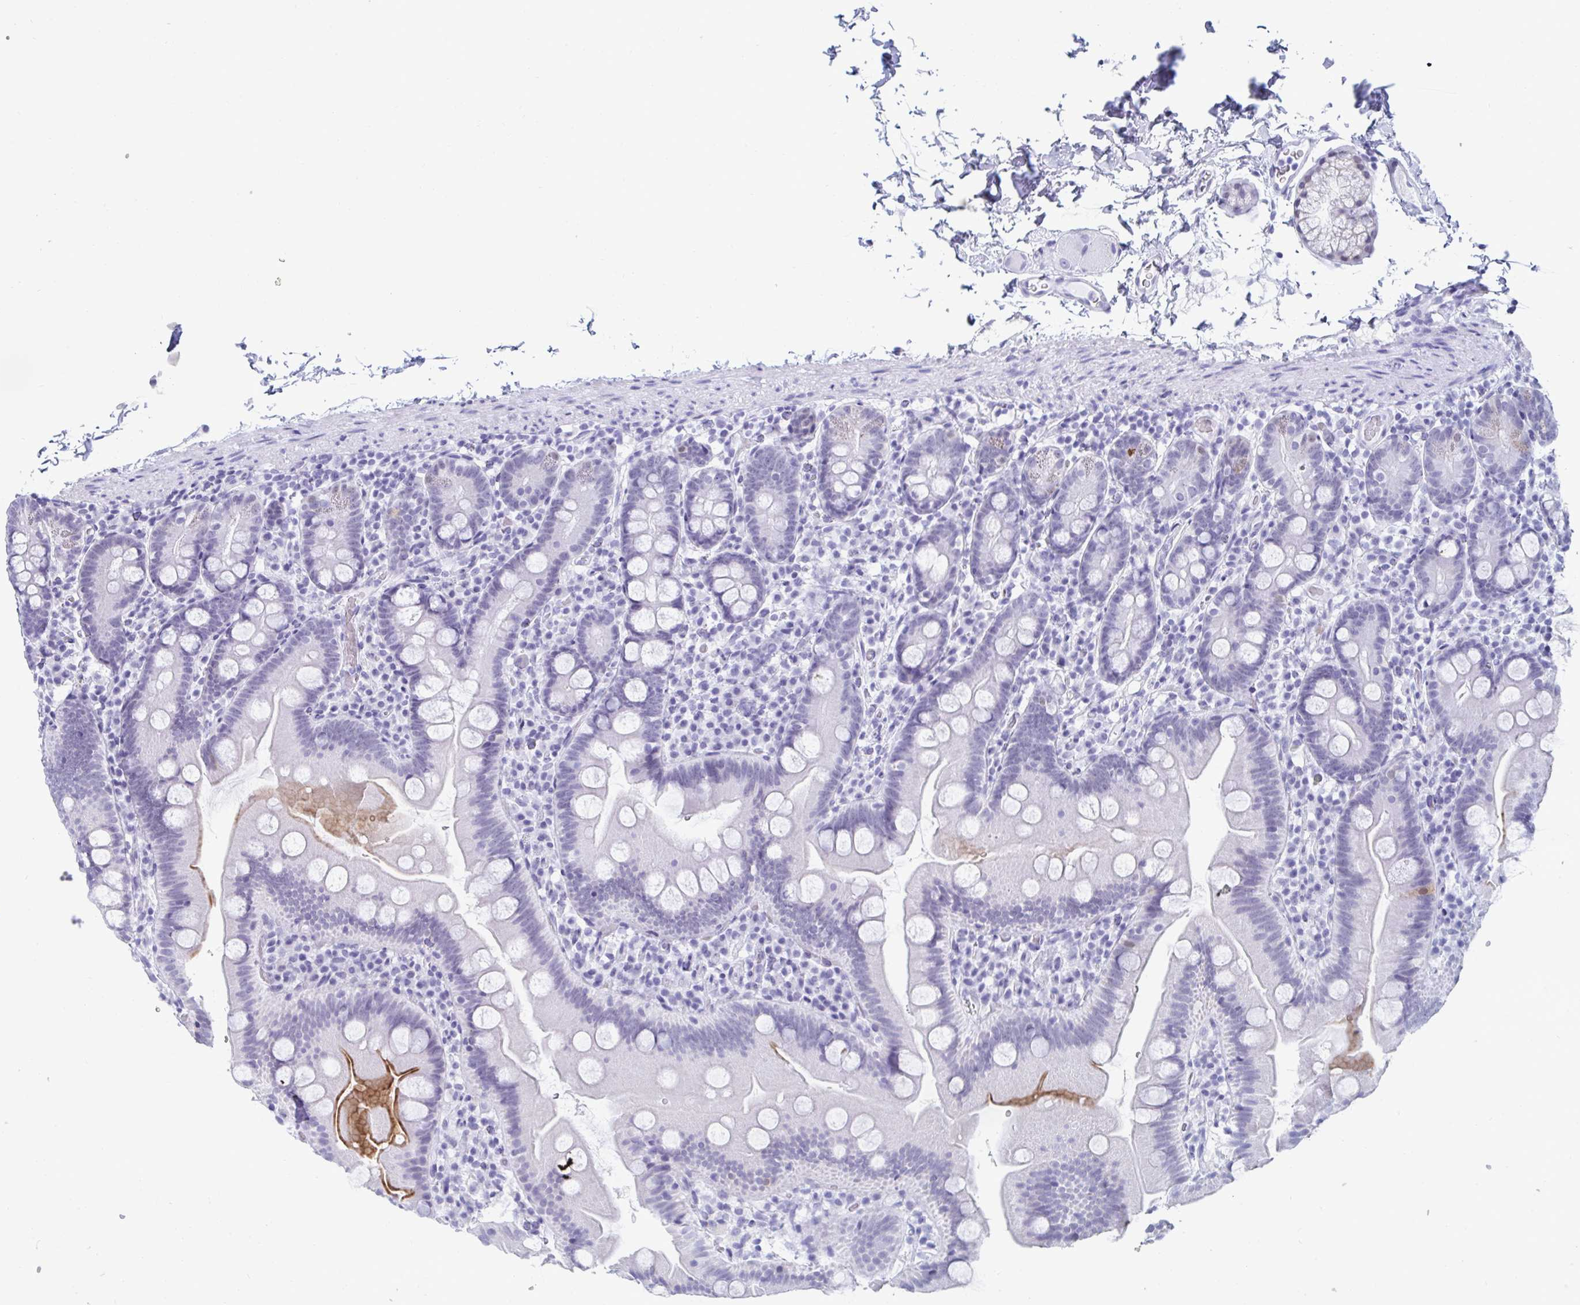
{"staining": {"intensity": "moderate", "quantity": "<25%", "location": "cytoplasmic/membranous"}, "tissue": "small intestine", "cell_type": "Glandular cells", "image_type": "normal", "snomed": [{"axis": "morphology", "description": "Normal tissue, NOS"}, {"axis": "topography", "description": "Small intestine"}], "caption": "Immunohistochemical staining of unremarkable small intestine reveals <25% levels of moderate cytoplasmic/membranous protein staining in about <25% of glandular cells.", "gene": "GKN2", "patient": {"sex": "female", "age": 68}}